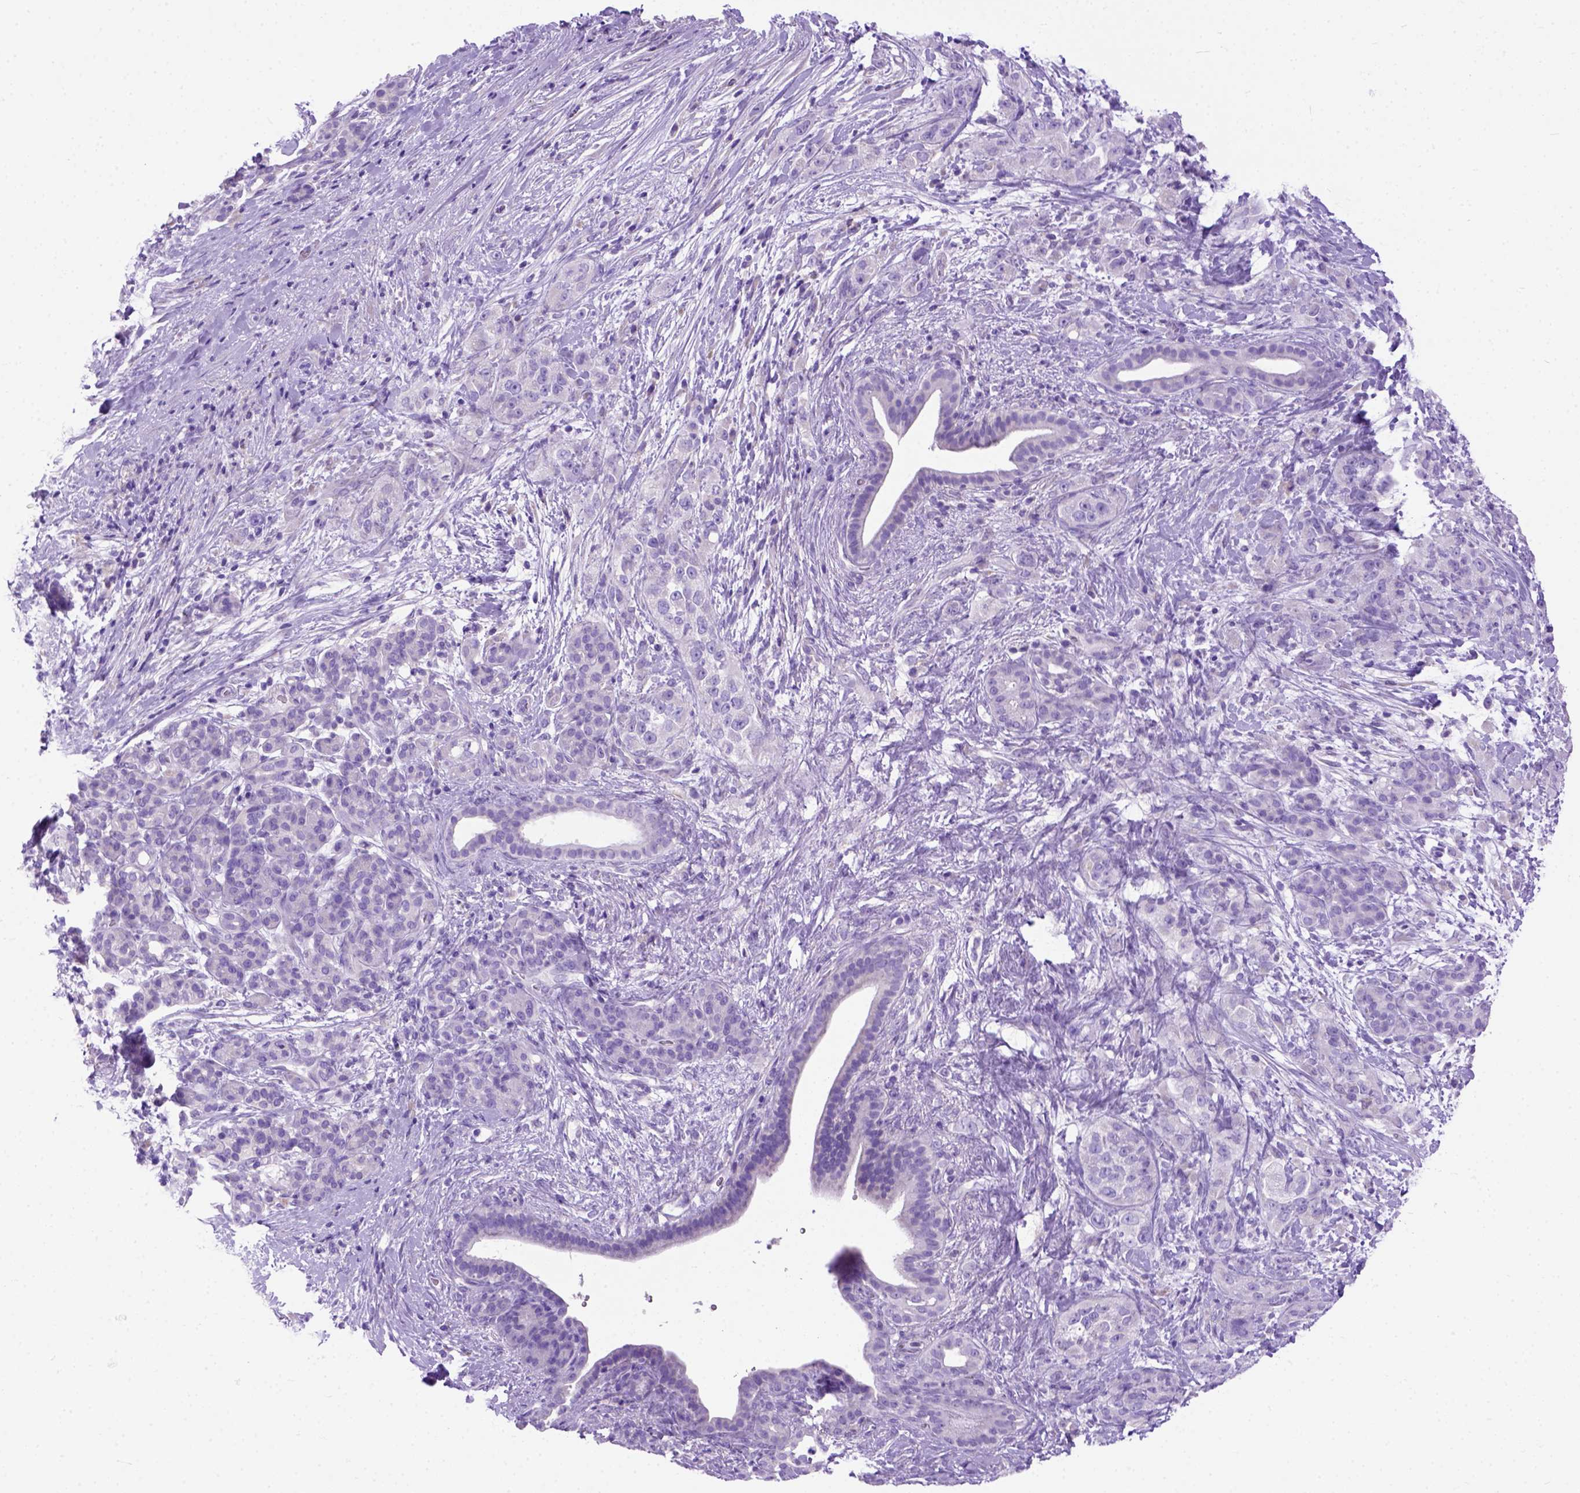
{"staining": {"intensity": "negative", "quantity": "none", "location": "none"}, "tissue": "pancreatic cancer", "cell_type": "Tumor cells", "image_type": "cancer", "snomed": [{"axis": "morphology", "description": "Adenocarcinoma, NOS"}, {"axis": "topography", "description": "Pancreas"}], "caption": "An image of human pancreatic cancer is negative for staining in tumor cells.", "gene": "ODAD3", "patient": {"sex": "male", "age": 44}}